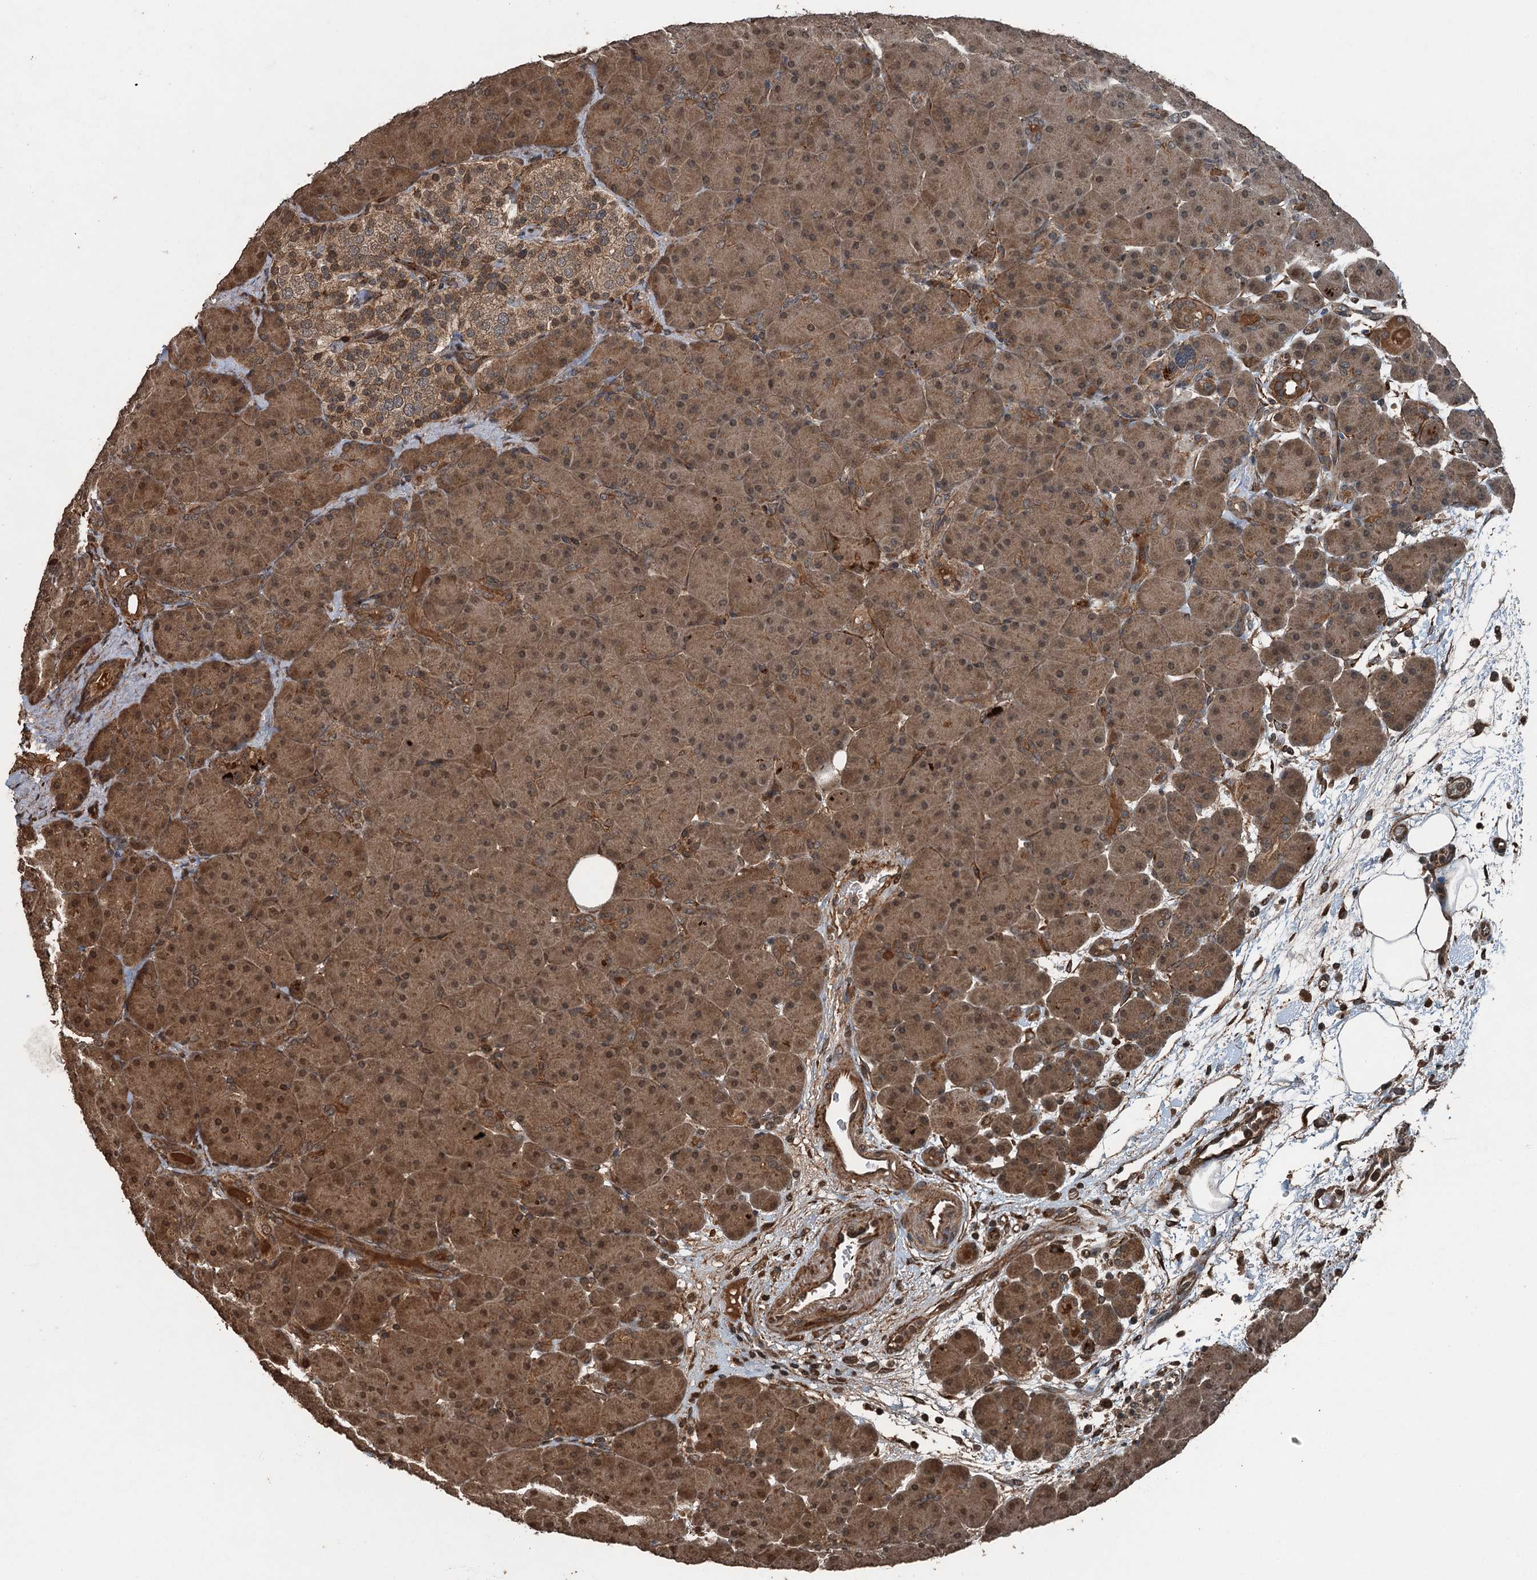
{"staining": {"intensity": "moderate", "quantity": ">75%", "location": "cytoplasmic/membranous,nuclear"}, "tissue": "pancreas", "cell_type": "Exocrine glandular cells", "image_type": "normal", "snomed": [{"axis": "morphology", "description": "Normal tissue, NOS"}, {"axis": "topography", "description": "Pancreas"}], "caption": "Immunohistochemistry (IHC) micrograph of unremarkable pancreas stained for a protein (brown), which exhibits medium levels of moderate cytoplasmic/membranous,nuclear staining in about >75% of exocrine glandular cells.", "gene": "TCTN1", "patient": {"sex": "male", "age": 66}}